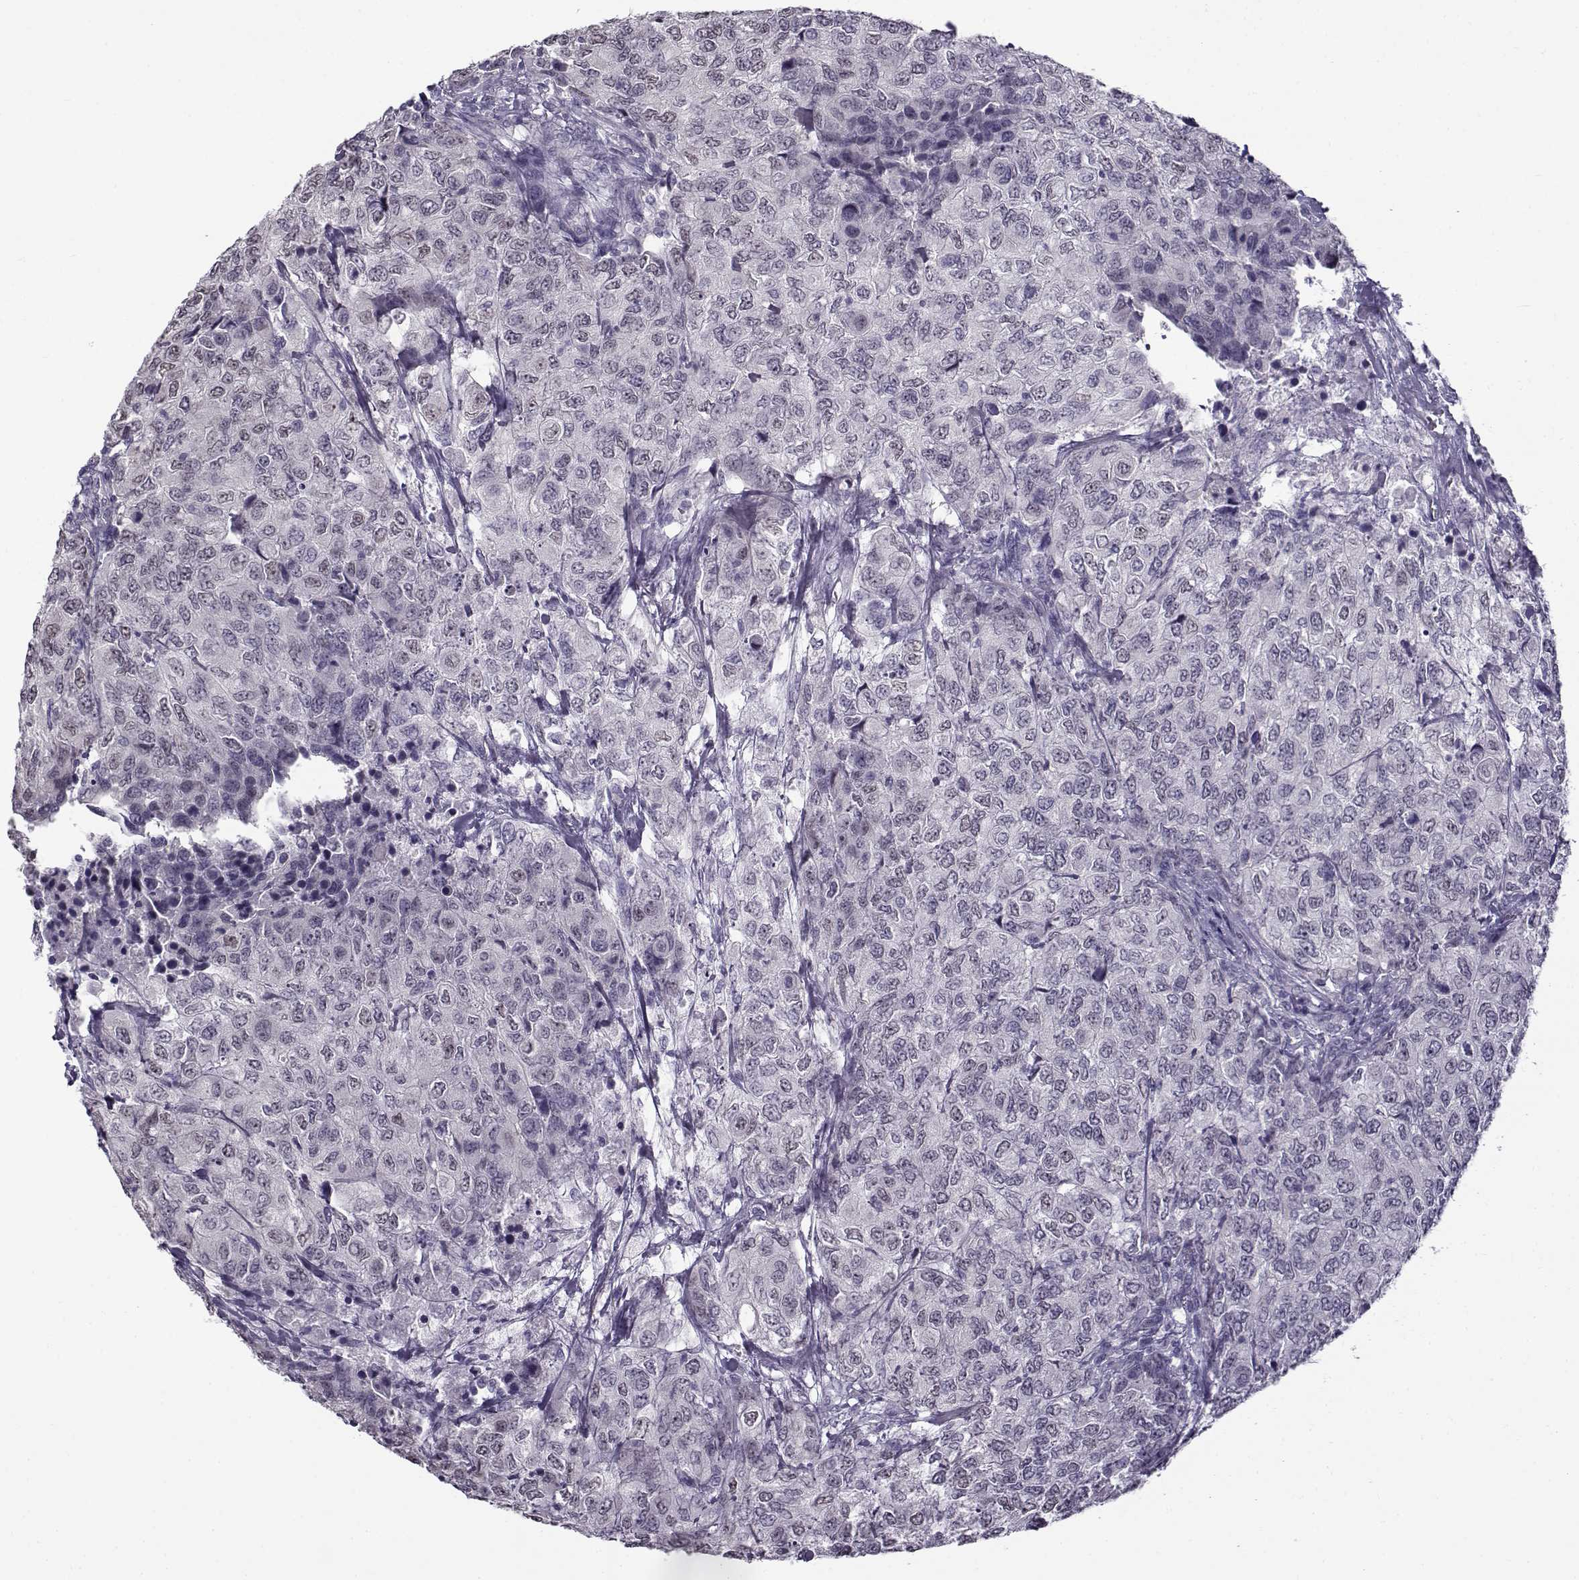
{"staining": {"intensity": "negative", "quantity": "none", "location": "none"}, "tissue": "urothelial cancer", "cell_type": "Tumor cells", "image_type": "cancer", "snomed": [{"axis": "morphology", "description": "Urothelial carcinoma, High grade"}, {"axis": "topography", "description": "Urinary bladder"}], "caption": "Immunohistochemical staining of human urothelial cancer shows no significant positivity in tumor cells.", "gene": "TEX55", "patient": {"sex": "female", "age": 78}}